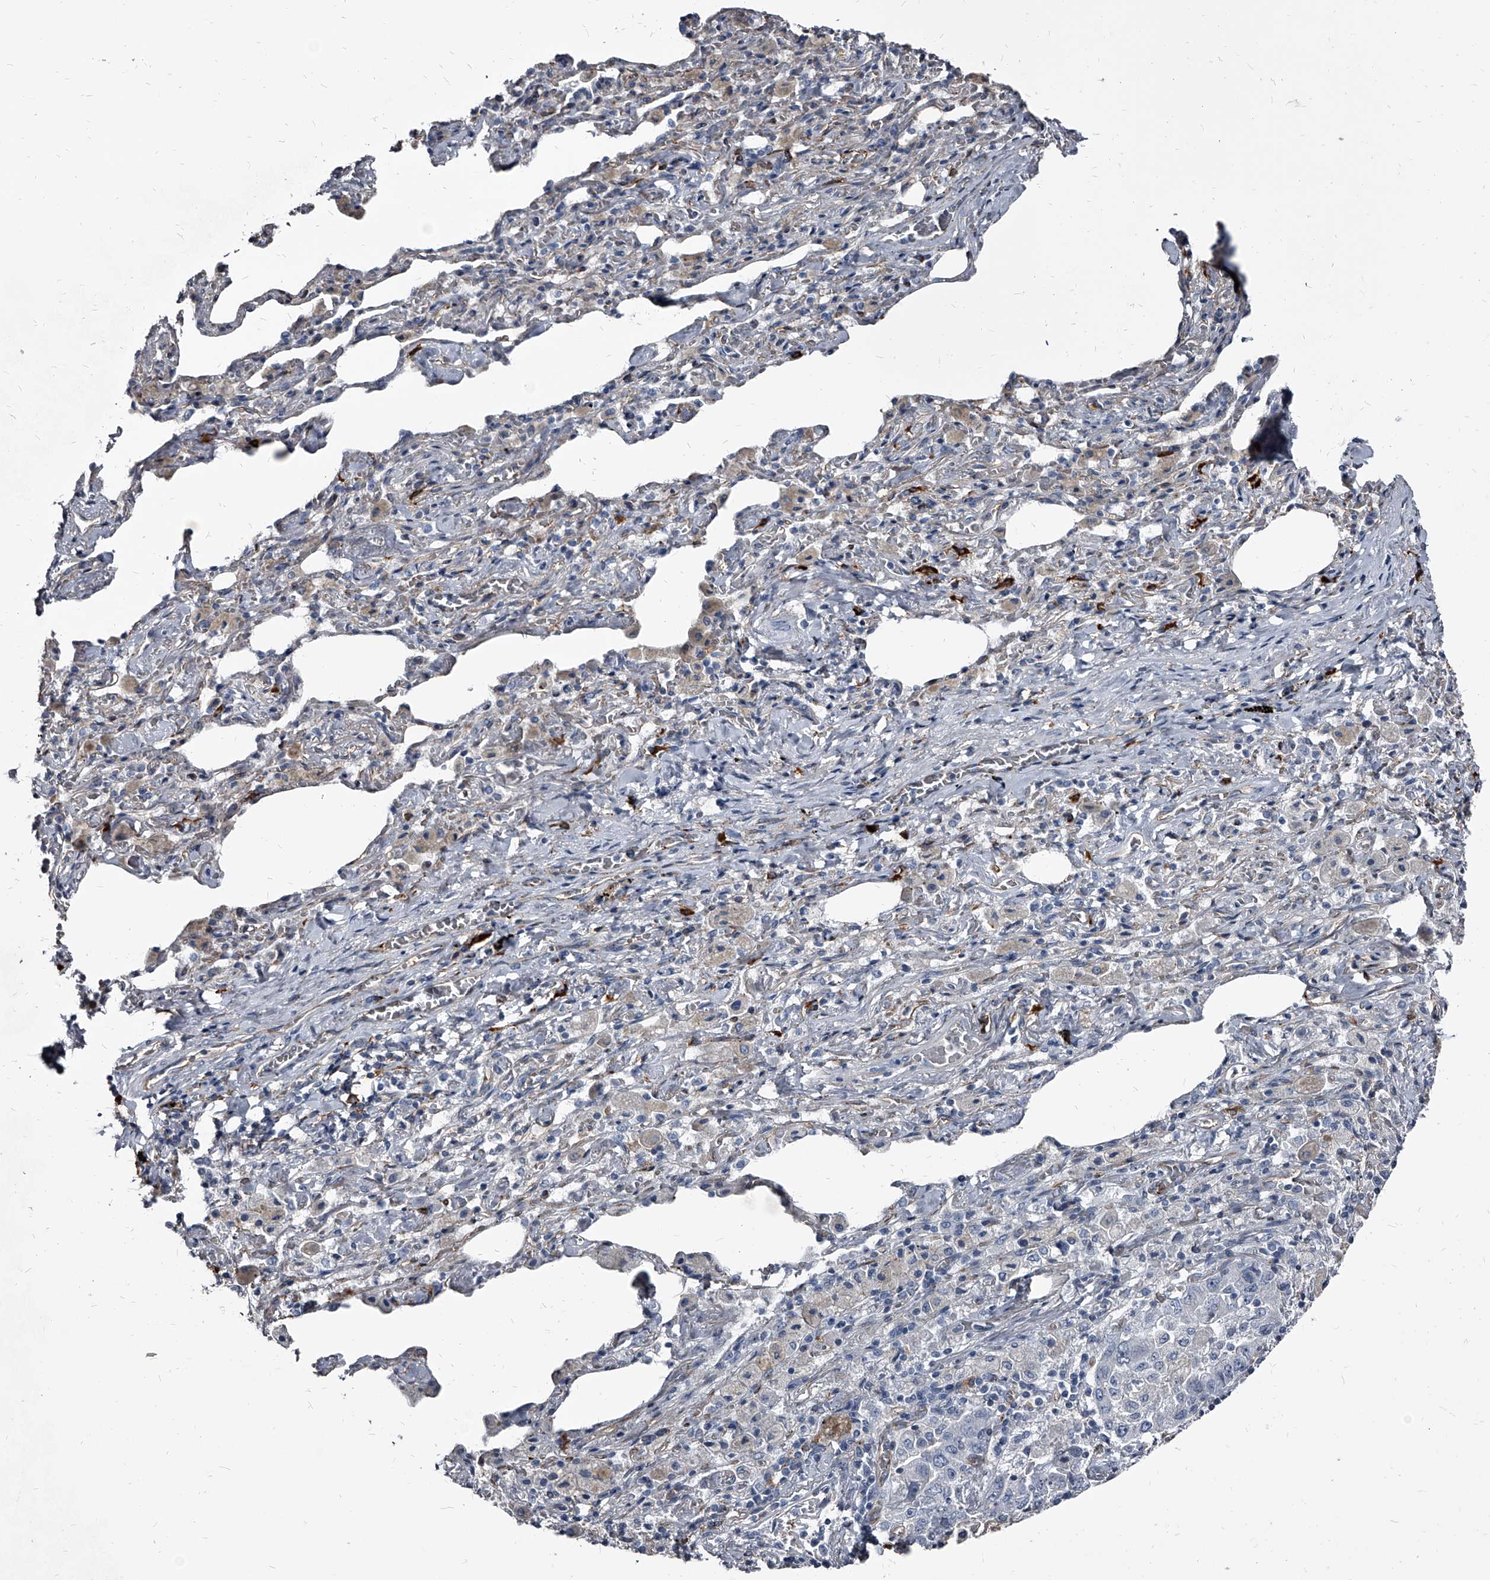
{"staining": {"intensity": "negative", "quantity": "none", "location": "none"}, "tissue": "lung cancer", "cell_type": "Tumor cells", "image_type": "cancer", "snomed": [{"axis": "morphology", "description": "Adenocarcinoma, NOS"}, {"axis": "topography", "description": "Lung"}], "caption": "DAB immunohistochemical staining of lung cancer (adenocarcinoma) reveals no significant expression in tumor cells.", "gene": "PGLYRP3", "patient": {"sex": "female", "age": 51}}